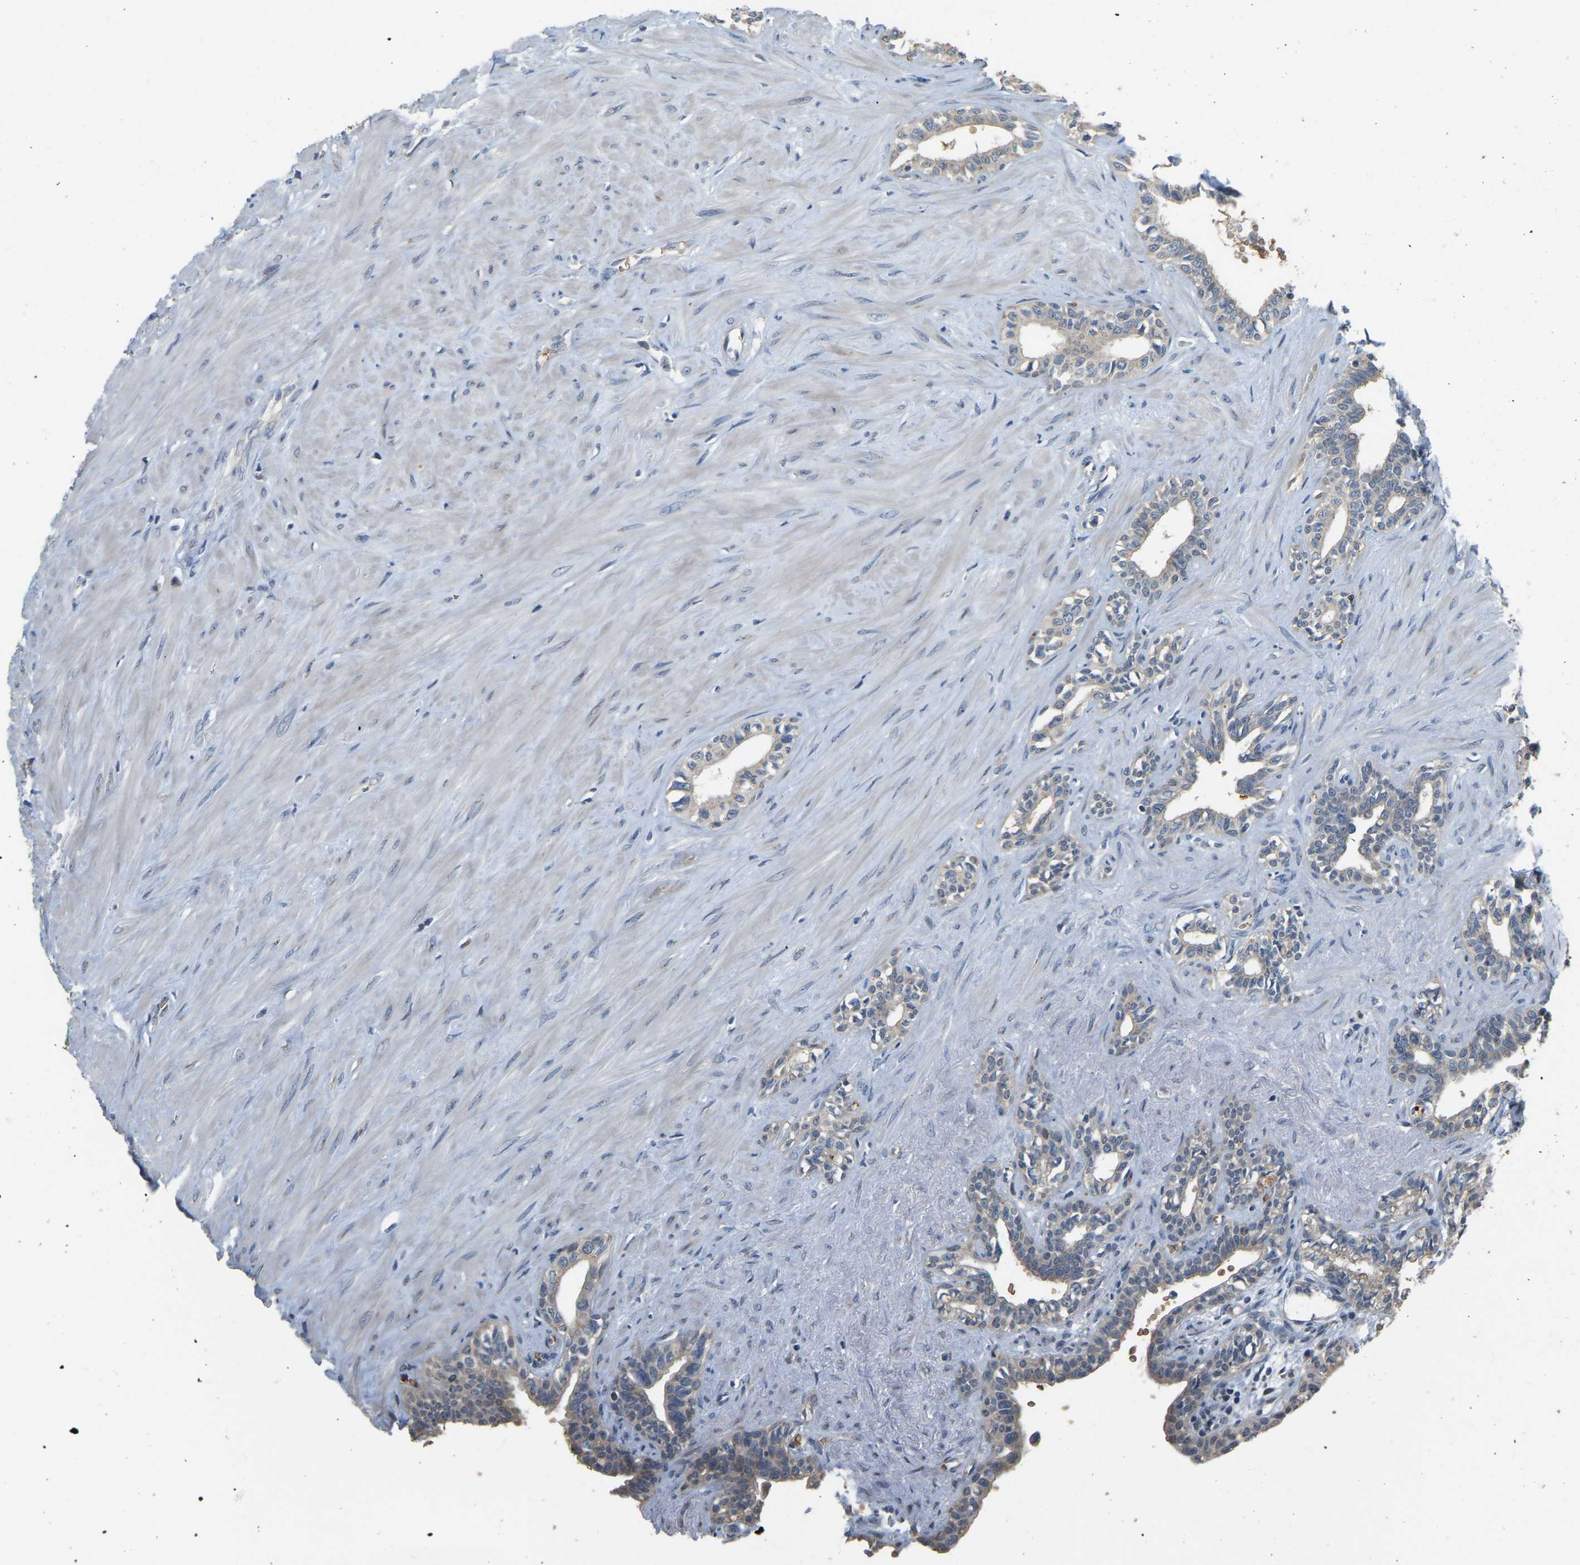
{"staining": {"intensity": "weak", "quantity": "25%-75%", "location": "cytoplasmic/membranous"}, "tissue": "seminal vesicle", "cell_type": "Glandular cells", "image_type": "normal", "snomed": [{"axis": "morphology", "description": "Normal tissue, NOS"}, {"axis": "morphology", "description": "Adenocarcinoma, High grade"}, {"axis": "topography", "description": "Prostate"}, {"axis": "topography", "description": "Seminal veicle"}], "caption": "Seminal vesicle stained with immunohistochemistry (IHC) reveals weak cytoplasmic/membranous positivity in about 25%-75% of glandular cells.", "gene": "CFAP298", "patient": {"sex": "male", "age": 55}}